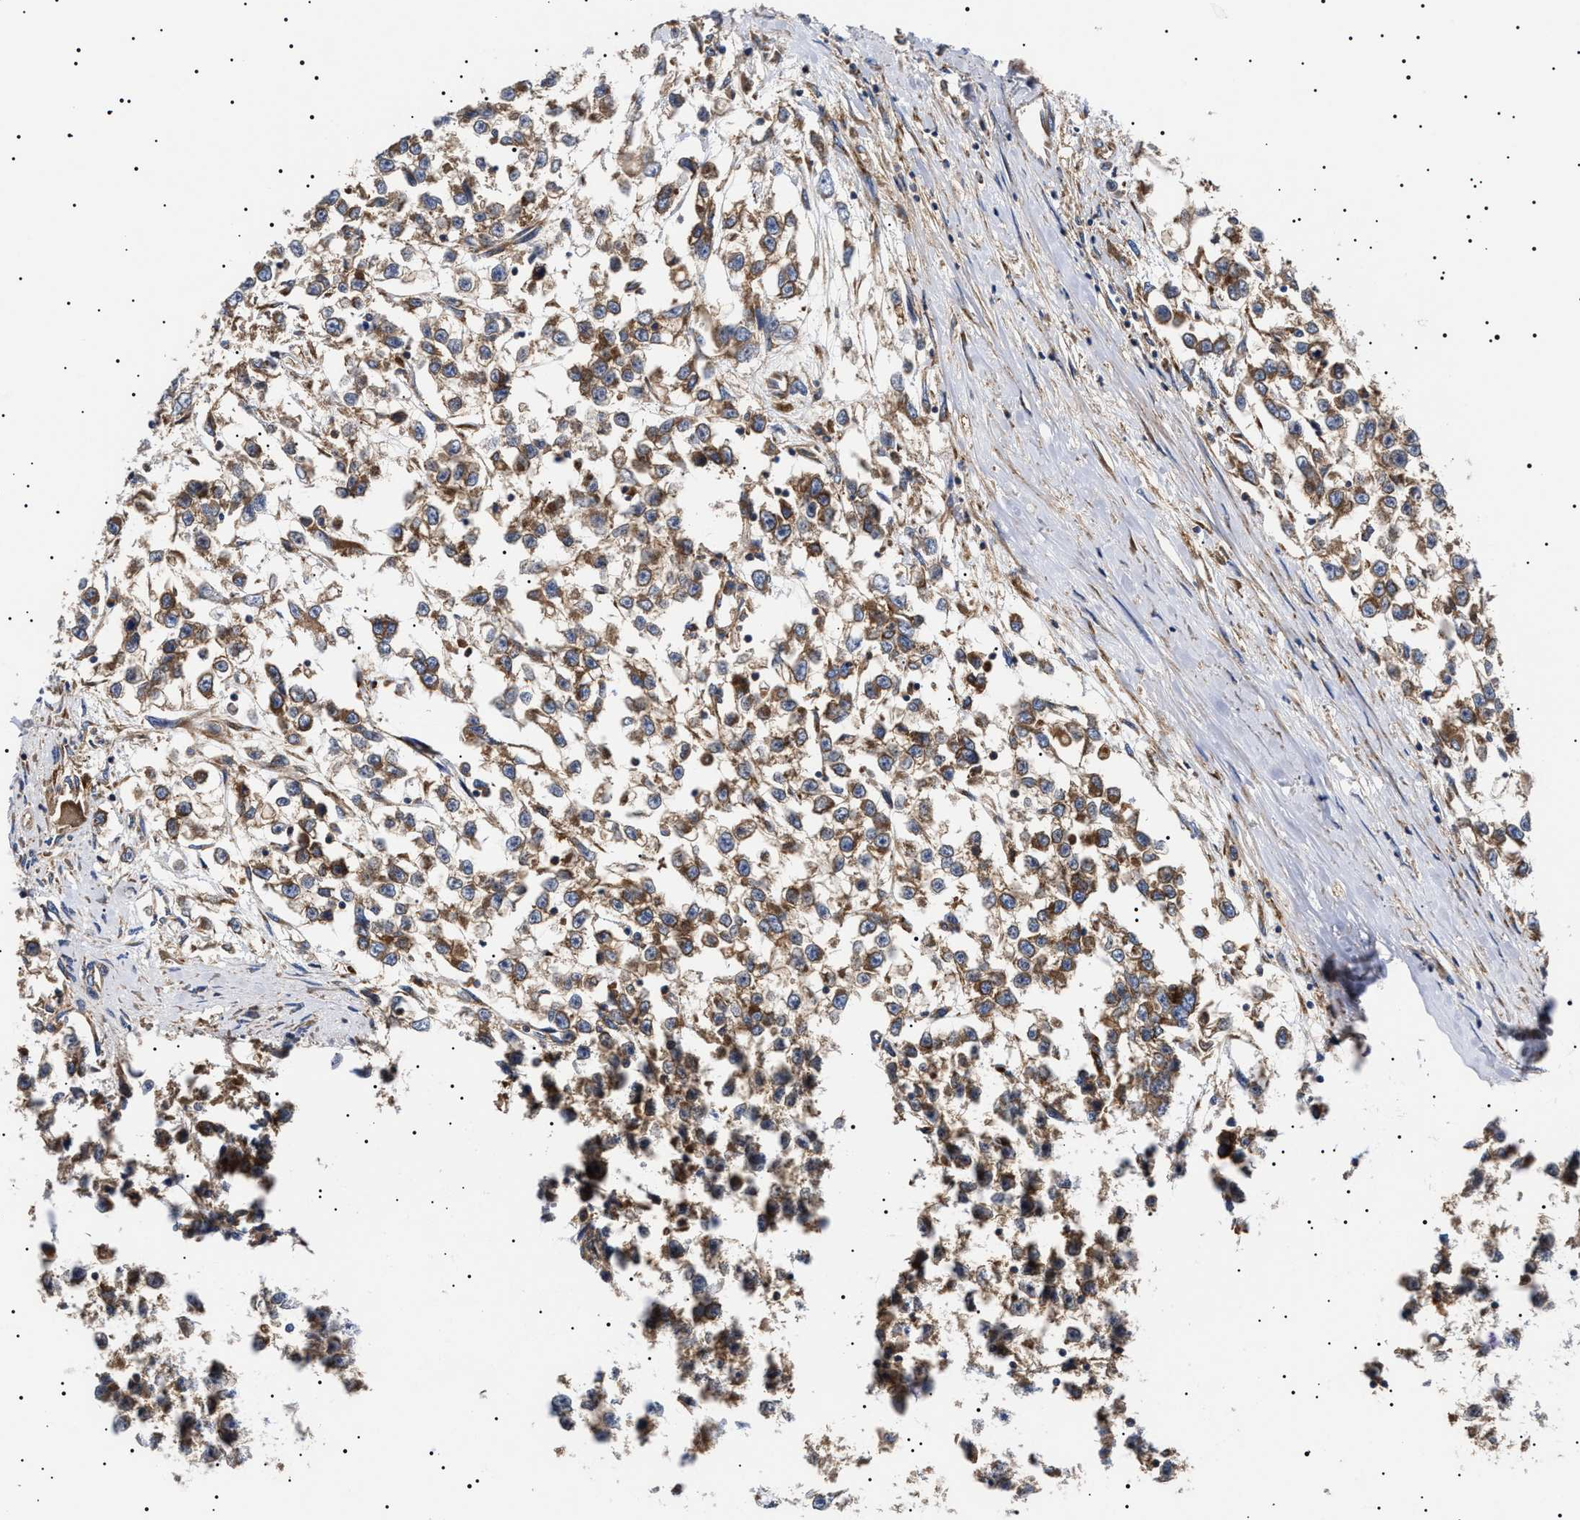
{"staining": {"intensity": "moderate", "quantity": ">75%", "location": "cytoplasmic/membranous"}, "tissue": "testis cancer", "cell_type": "Tumor cells", "image_type": "cancer", "snomed": [{"axis": "morphology", "description": "Seminoma, NOS"}, {"axis": "morphology", "description": "Carcinoma, Embryonal, NOS"}, {"axis": "topography", "description": "Testis"}], "caption": "Protein positivity by immunohistochemistry (IHC) demonstrates moderate cytoplasmic/membranous staining in approximately >75% of tumor cells in embryonal carcinoma (testis).", "gene": "TPP2", "patient": {"sex": "male", "age": 51}}